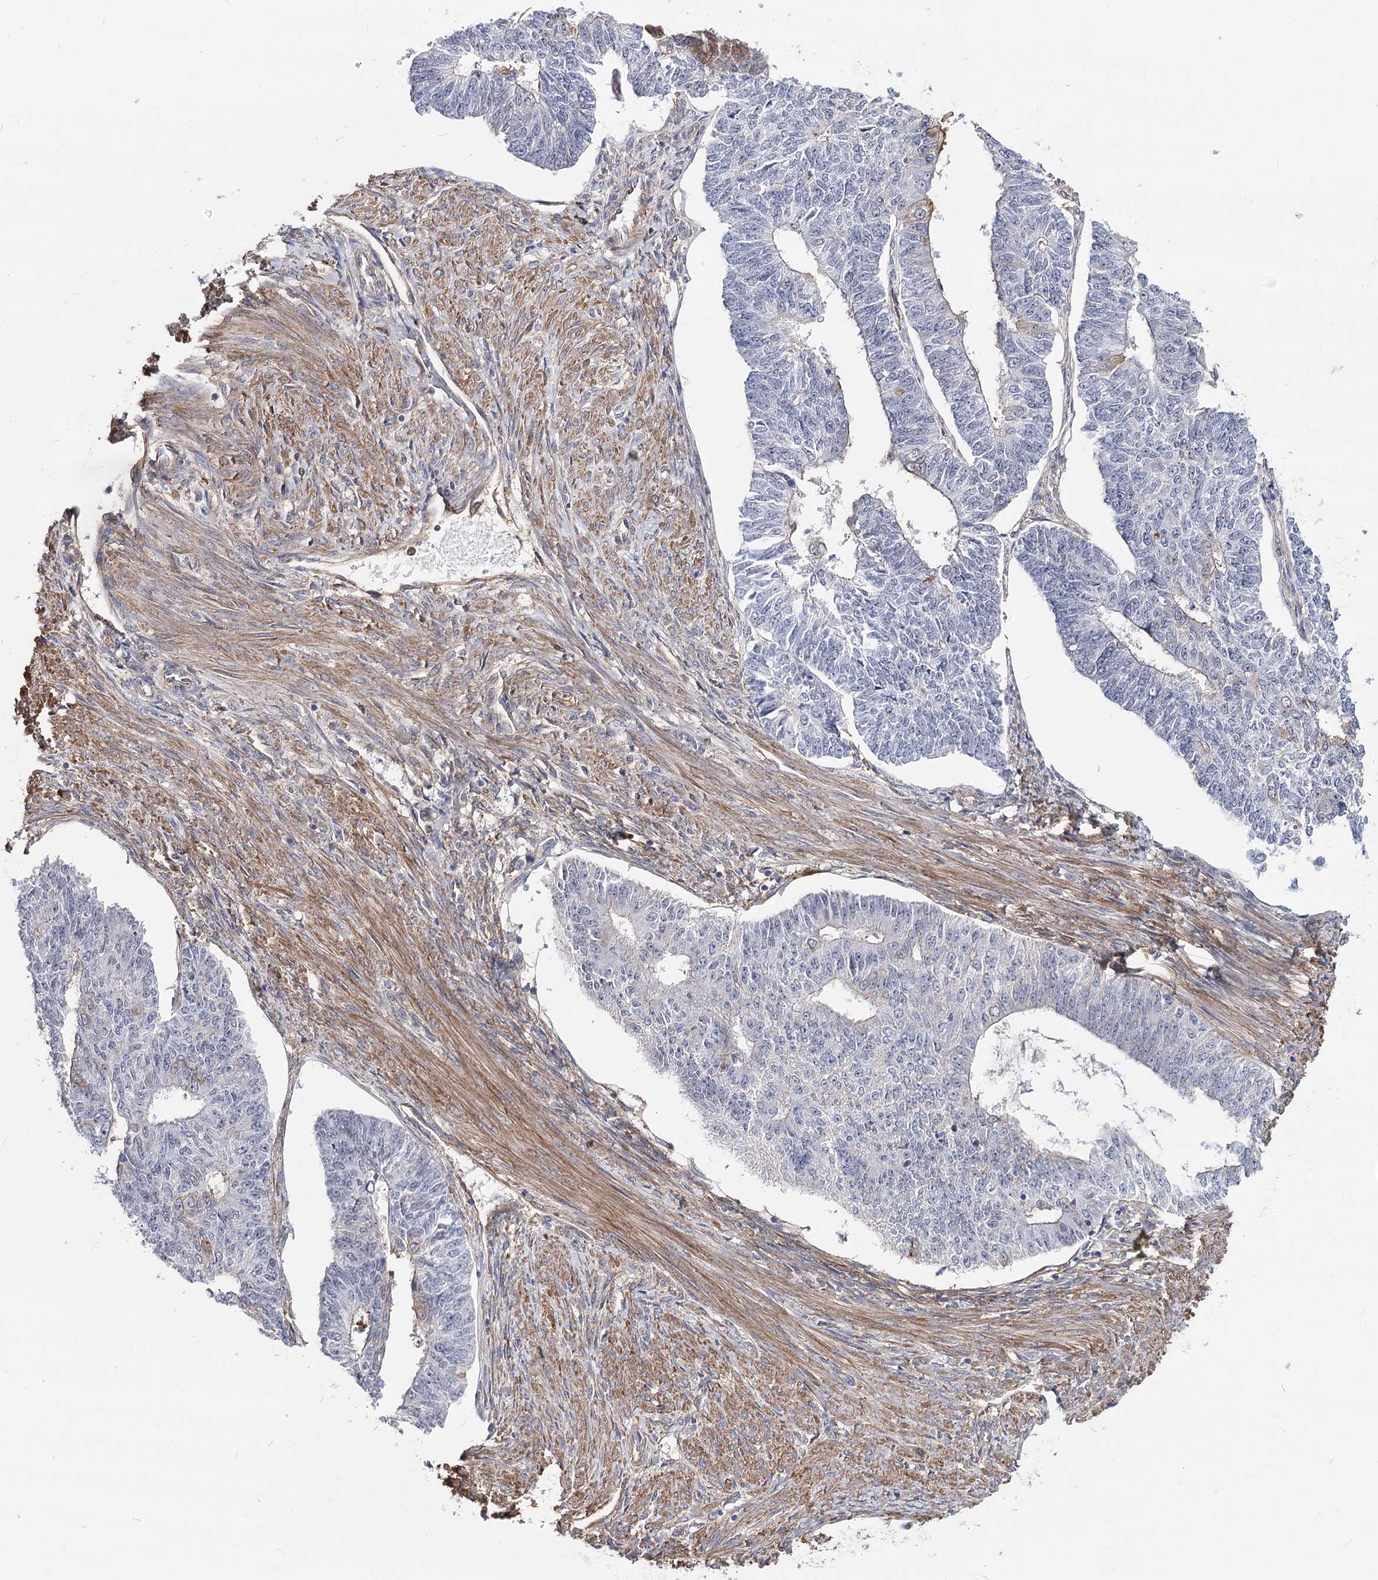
{"staining": {"intensity": "negative", "quantity": "none", "location": "none"}, "tissue": "endometrial cancer", "cell_type": "Tumor cells", "image_type": "cancer", "snomed": [{"axis": "morphology", "description": "Adenocarcinoma, NOS"}, {"axis": "topography", "description": "Endometrium"}], "caption": "High magnification brightfield microscopy of endometrial cancer stained with DAB (3,3'-diaminobenzidine) (brown) and counterstained with hematoxylin (blue): tumor cells show no significant expression.", "gene": "TMEM218", "patient": {"sex": "female", "age": 32}}